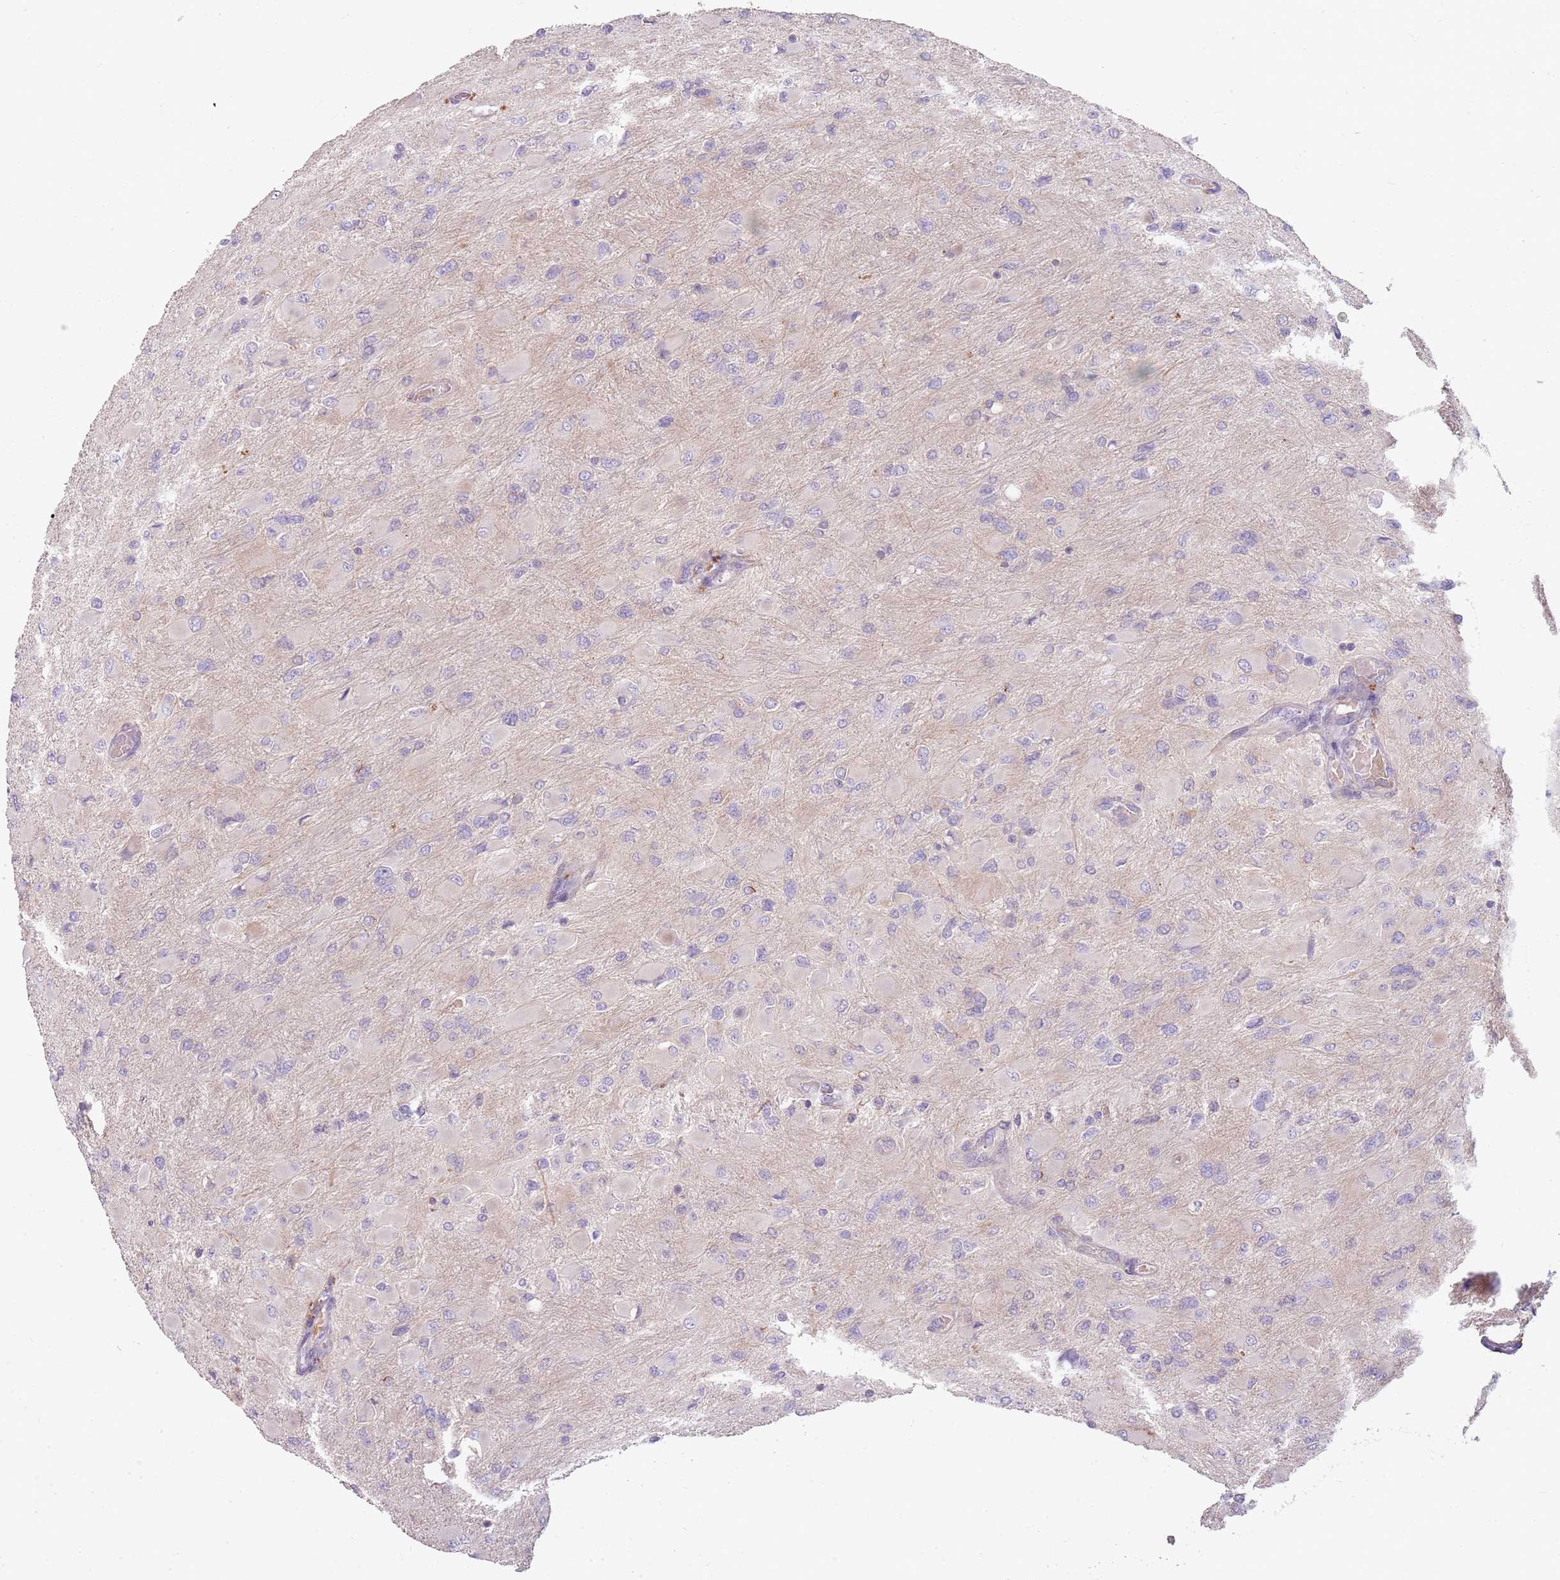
{"staining": {"intensity": "negative", "quantity": "none", "location": "none"}, "tissue": "glioma", "cell_type": "Tumor cells", "image_type": "cancer", "snomed": [{"axis": "morphology", "description": "Glioma, malignant, High grade"}, {"axis": "topography", "description": "Cerebral cortex"}], "caption": "Tumor cells are negative for brown protein staining in malignant glioma (high-grade). The staining is performed using DAB (3,3'-diaminobenzidine) brown chromogen with nuclei counter-stained in using hematoxylin.", "gene": "SPAG4", "patient": {"sex": "female", "age": 36}}